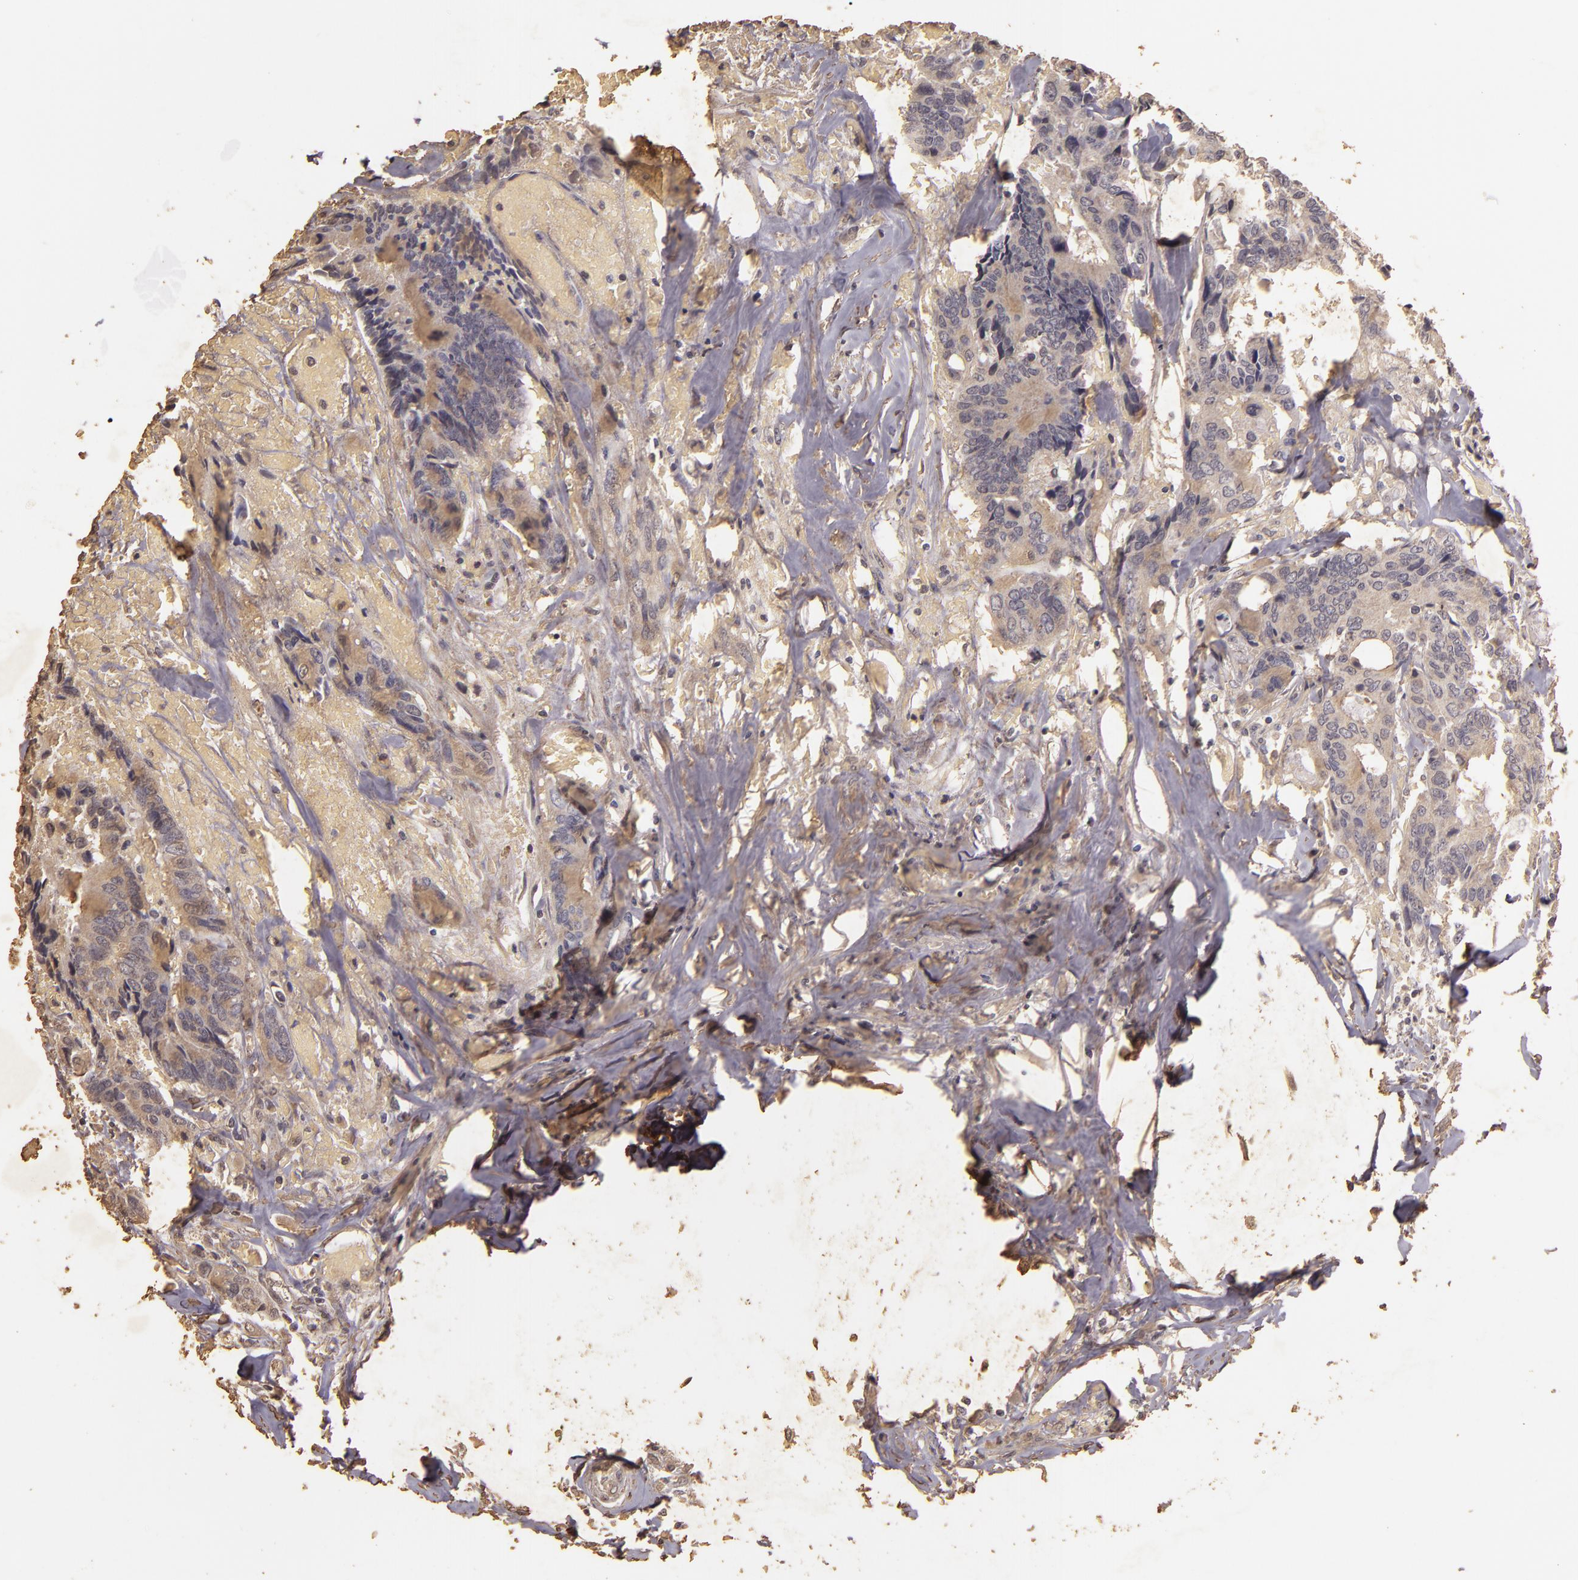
{"staining": {"intensity": "weak", "quantity": ">75%", "location": "cytoplasmic/membranous"}, "tissue": "colorectal cancer", "cell_type": "Tumor cells", "image_type": "cancer", "snomed": [{"axis": "morphology", "description": "Adenocarcinoma, NOS"}, {"axis": "topography", "description": "Rectum"}], "caption": "Protein positivity by IHC displays weak cytoplasmic/membranous positivity in approximately >75% of tumor cells in colorectal cancer (adenocarcinoma).", "gene": "BCL2L13", "patient": {"sex": "male", "age": 55}}